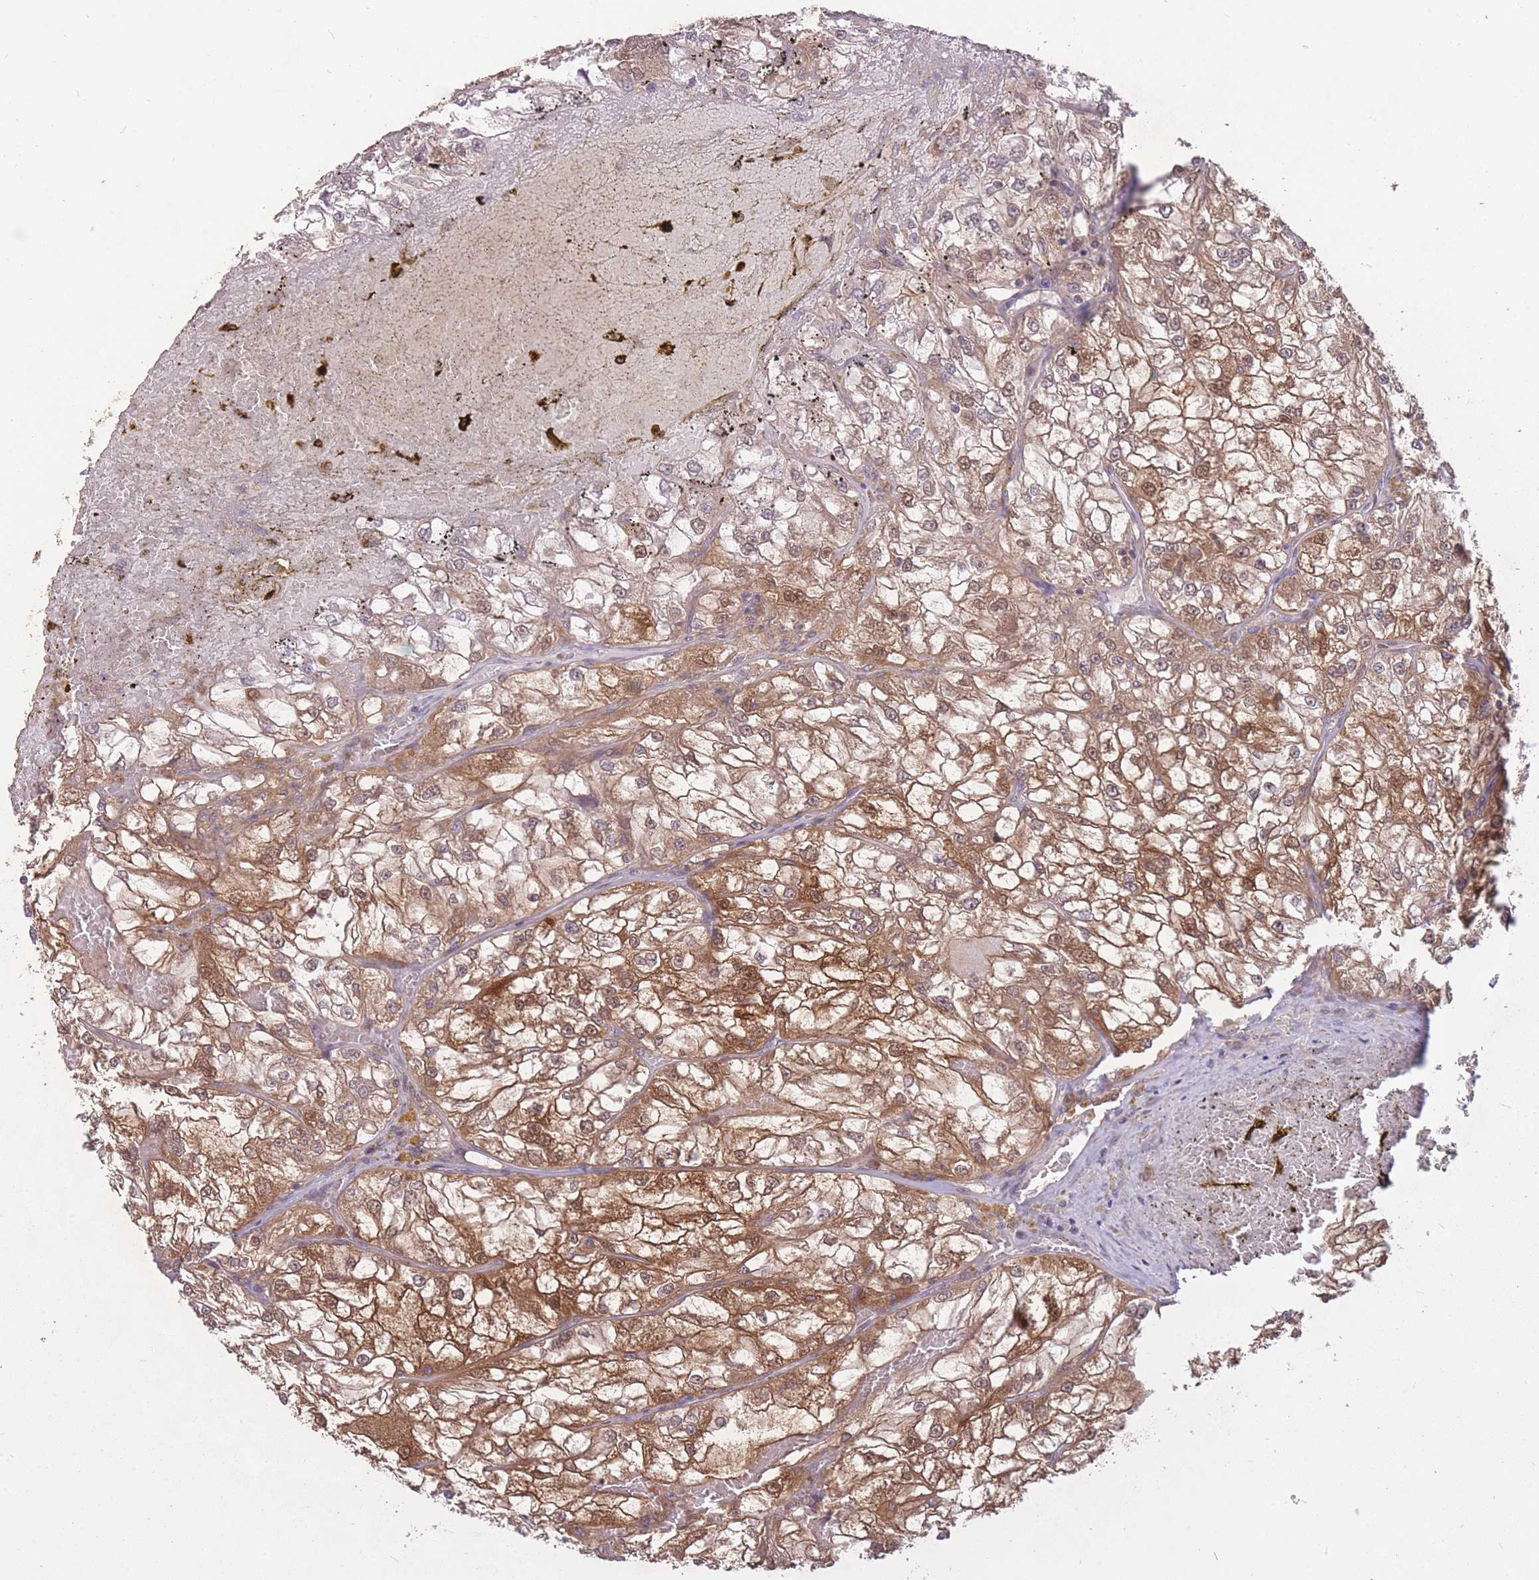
{"staining": {"intensity": "moderate", "quantity": ">75%", "location": "cytoplasmic/membranous"}, "tissue": "renal cancer", "cell_type": "Tumor cells", "image_type": "cancer", "snomed": [{"axis": "morphology", "description": "Adenocarcinoma, NOS"}, {"axis": "topography", "description": "Kidney"}], "caption": "This is a photomicrograph of IHC staining of adenocarcinoma (renal), which shows moderate staining in the cytoplasmic/membranous of tumor cells.", "gene": "GMIP", "patient": {"sex": "female", "age": 72}}